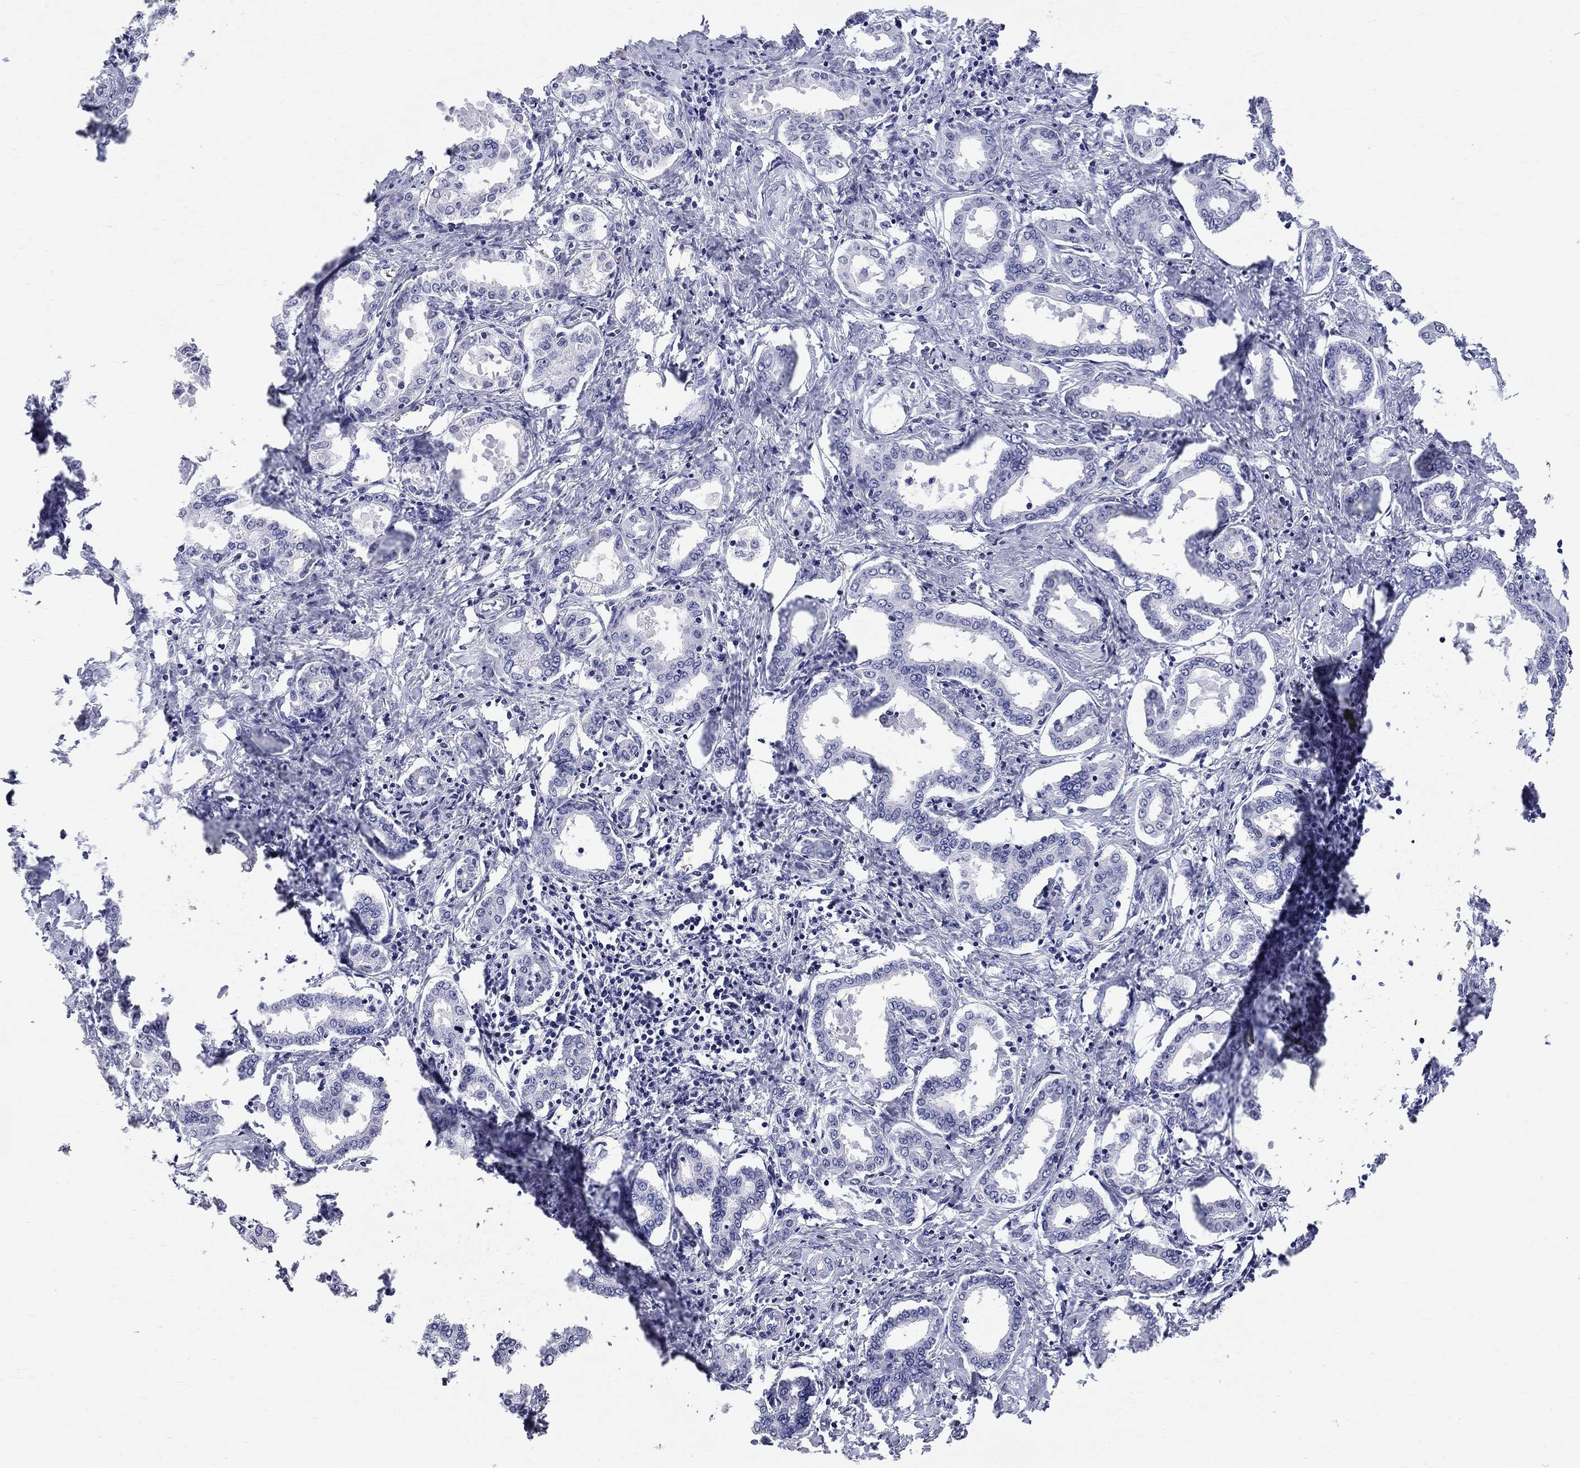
{"staining": {"intensity": "negative", "quantity": "none", "location": "none"}, "tissue": "liver cancer", "cell_type": "Tumor cells", "image_type": "cancer", "snomed": [{"axis": "morphology", "description": "Cholangiocarcinoma"}, {"axis": "topography", "description": "Liver"}], "caption": "Tumor cells are negative for protein expression in human liver cancer (cholangiocarcinoma).", "gene": "PHOX2B", "patient": {"sex": "female", "age": 47}}